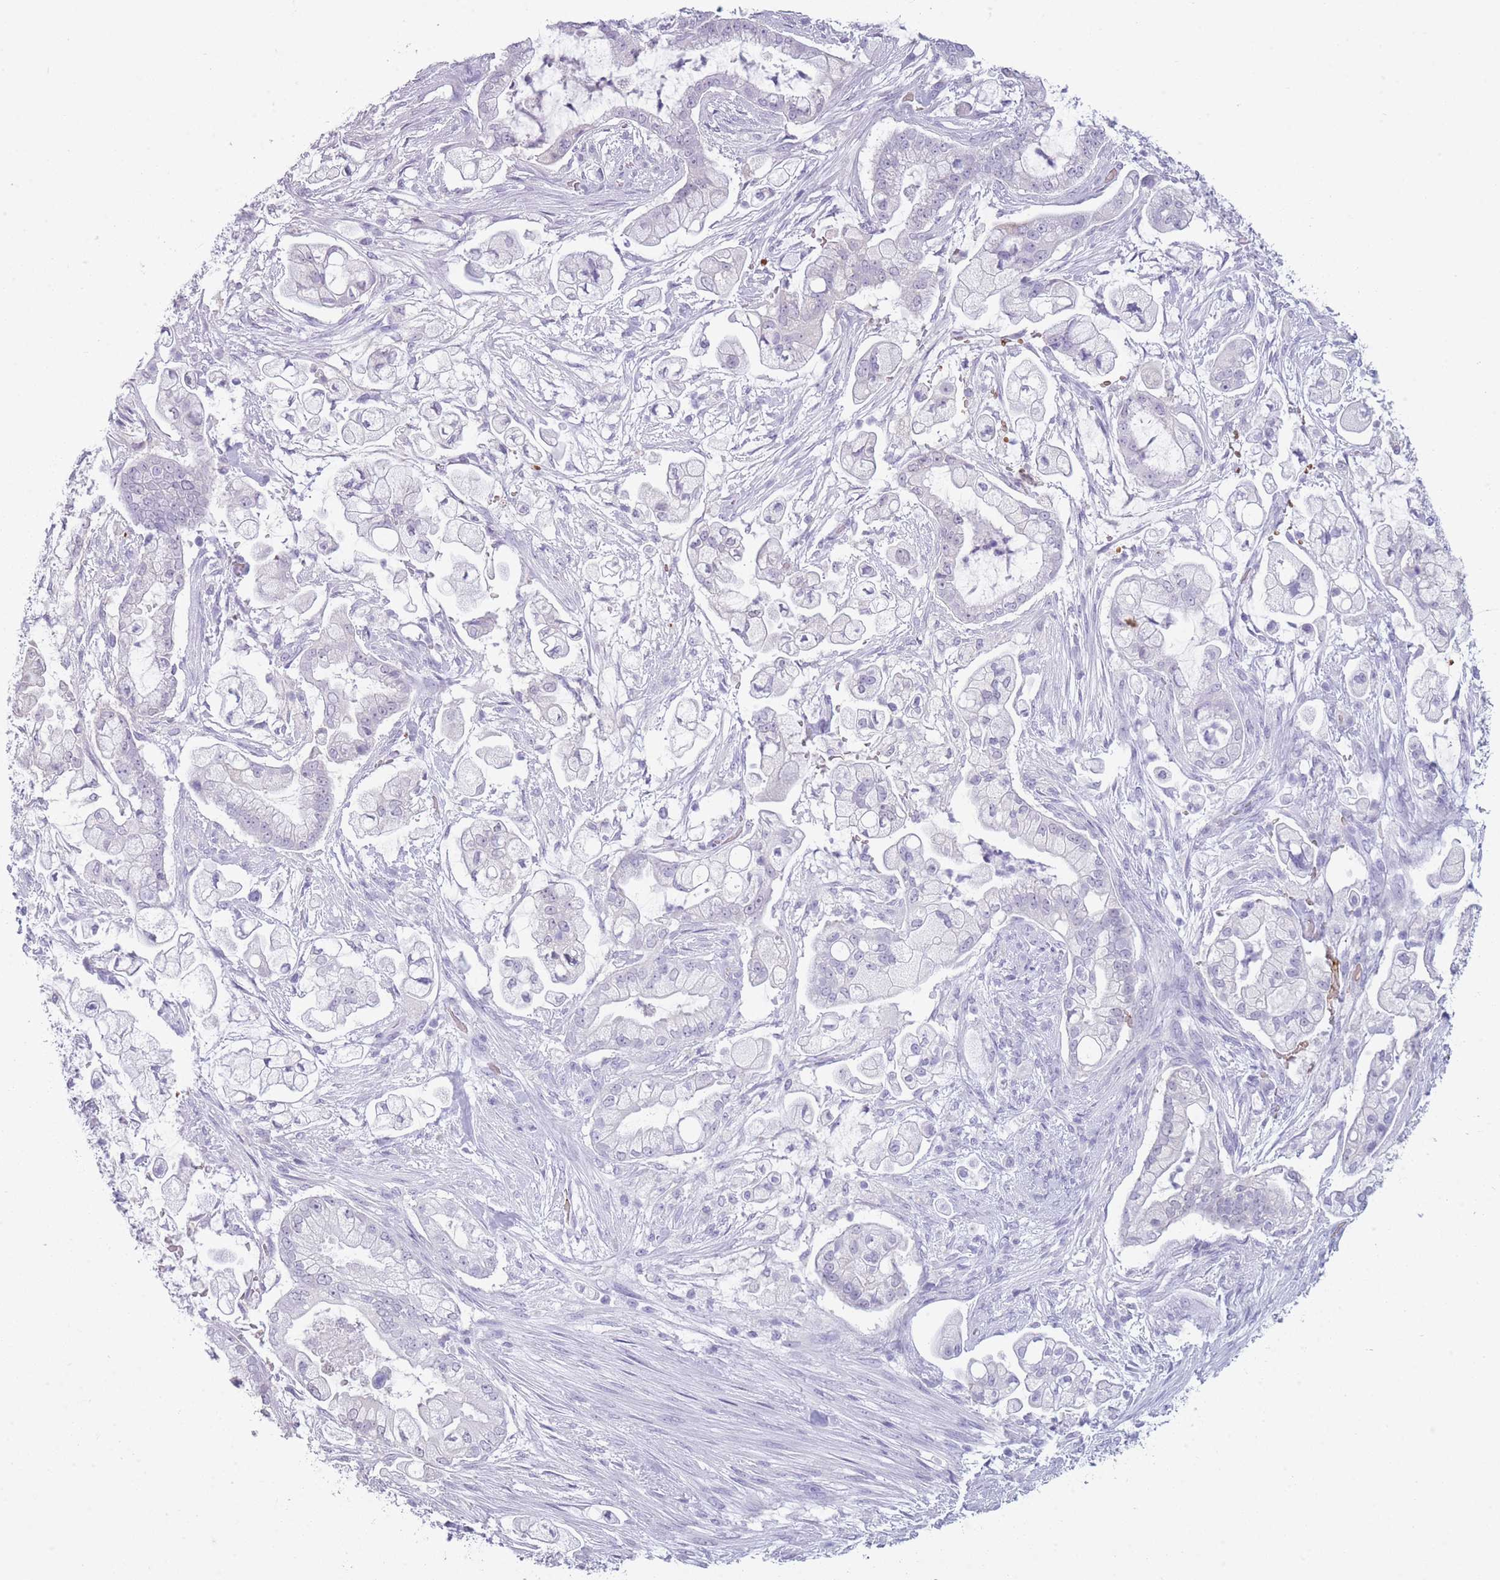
{"staining": {"intensity": "negative", "quantity": "none", "location": "none"}, "tissue": "pancreatic cancer", "cell_type": "Tumor cells", "image_type": "cancer", "snomed": [{"axis": "morphology", "description": "Adenocarcinoma, NOS"}, {"axis": "topography", "description": "Pancreas"}], "caption": "Human pancreatic cancer (adenocarcinoma) stained for a protein using IHC displays no staining in tumor cells.", "gene": "OR7C1", "patient": {"sex": "female", "age": 69}}